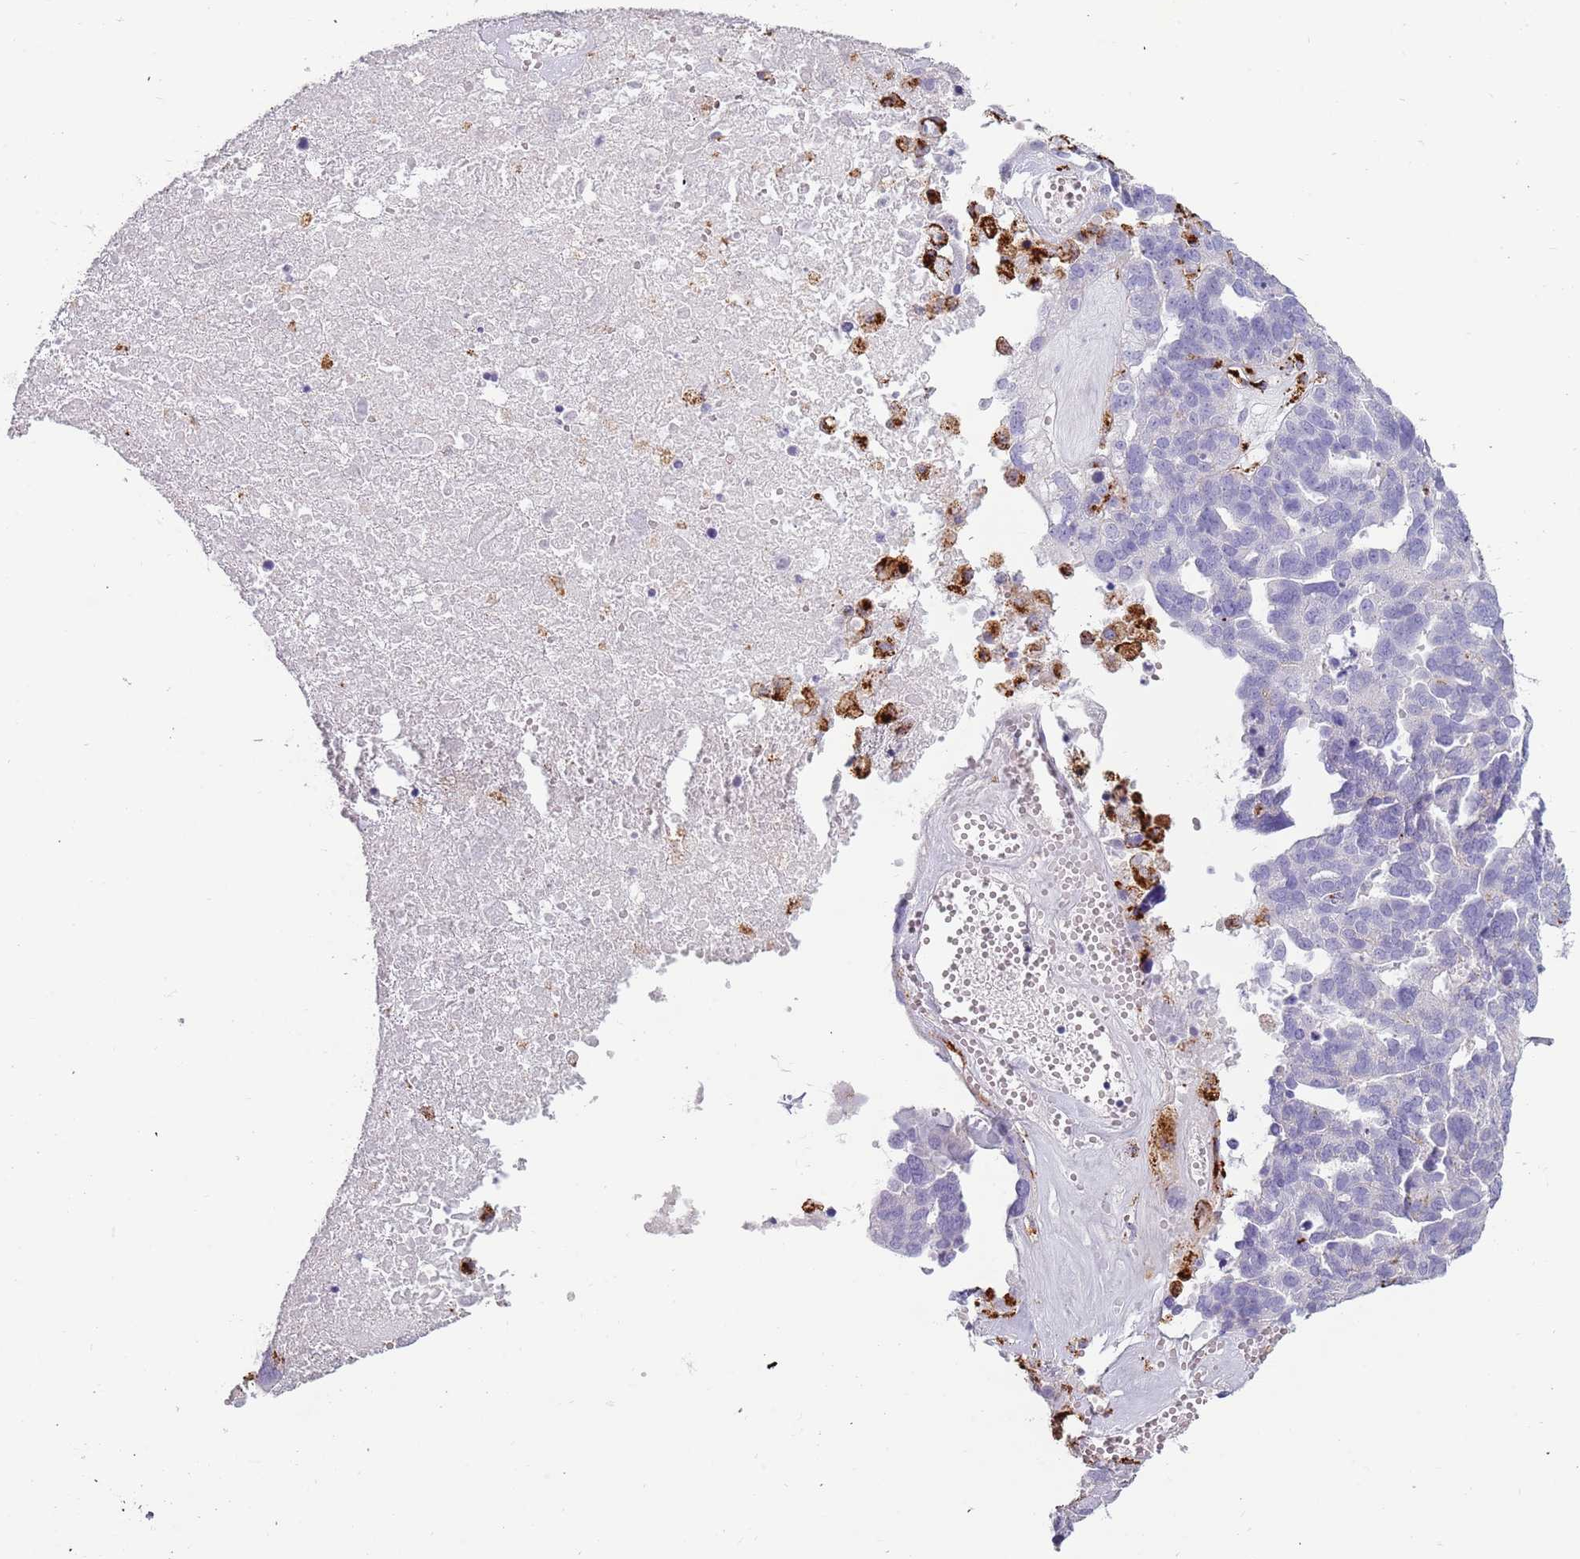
{"staining": {"intensity": "negative", "quantity": "none", "location": "none"}, "tissue": "ovarian cancer", "cell_type": "Tumor cells", "image_type": "cancer", "snomed": [{"axis": "morphology", "description": "Cystadenocarcinoma, serous, NOS"}, {"axis": "topography", "description": "Ovary"}], "caption": "This image is of serous cystadenocarcinoma (ovarian) stained with immunohistochemistry (IHC) to label a protein in brown with the nuclei are counter-stained blue. There is no expression in tumor cells.", "gene": "NWD2", "patient": {"sex": "female", "age": 59}}